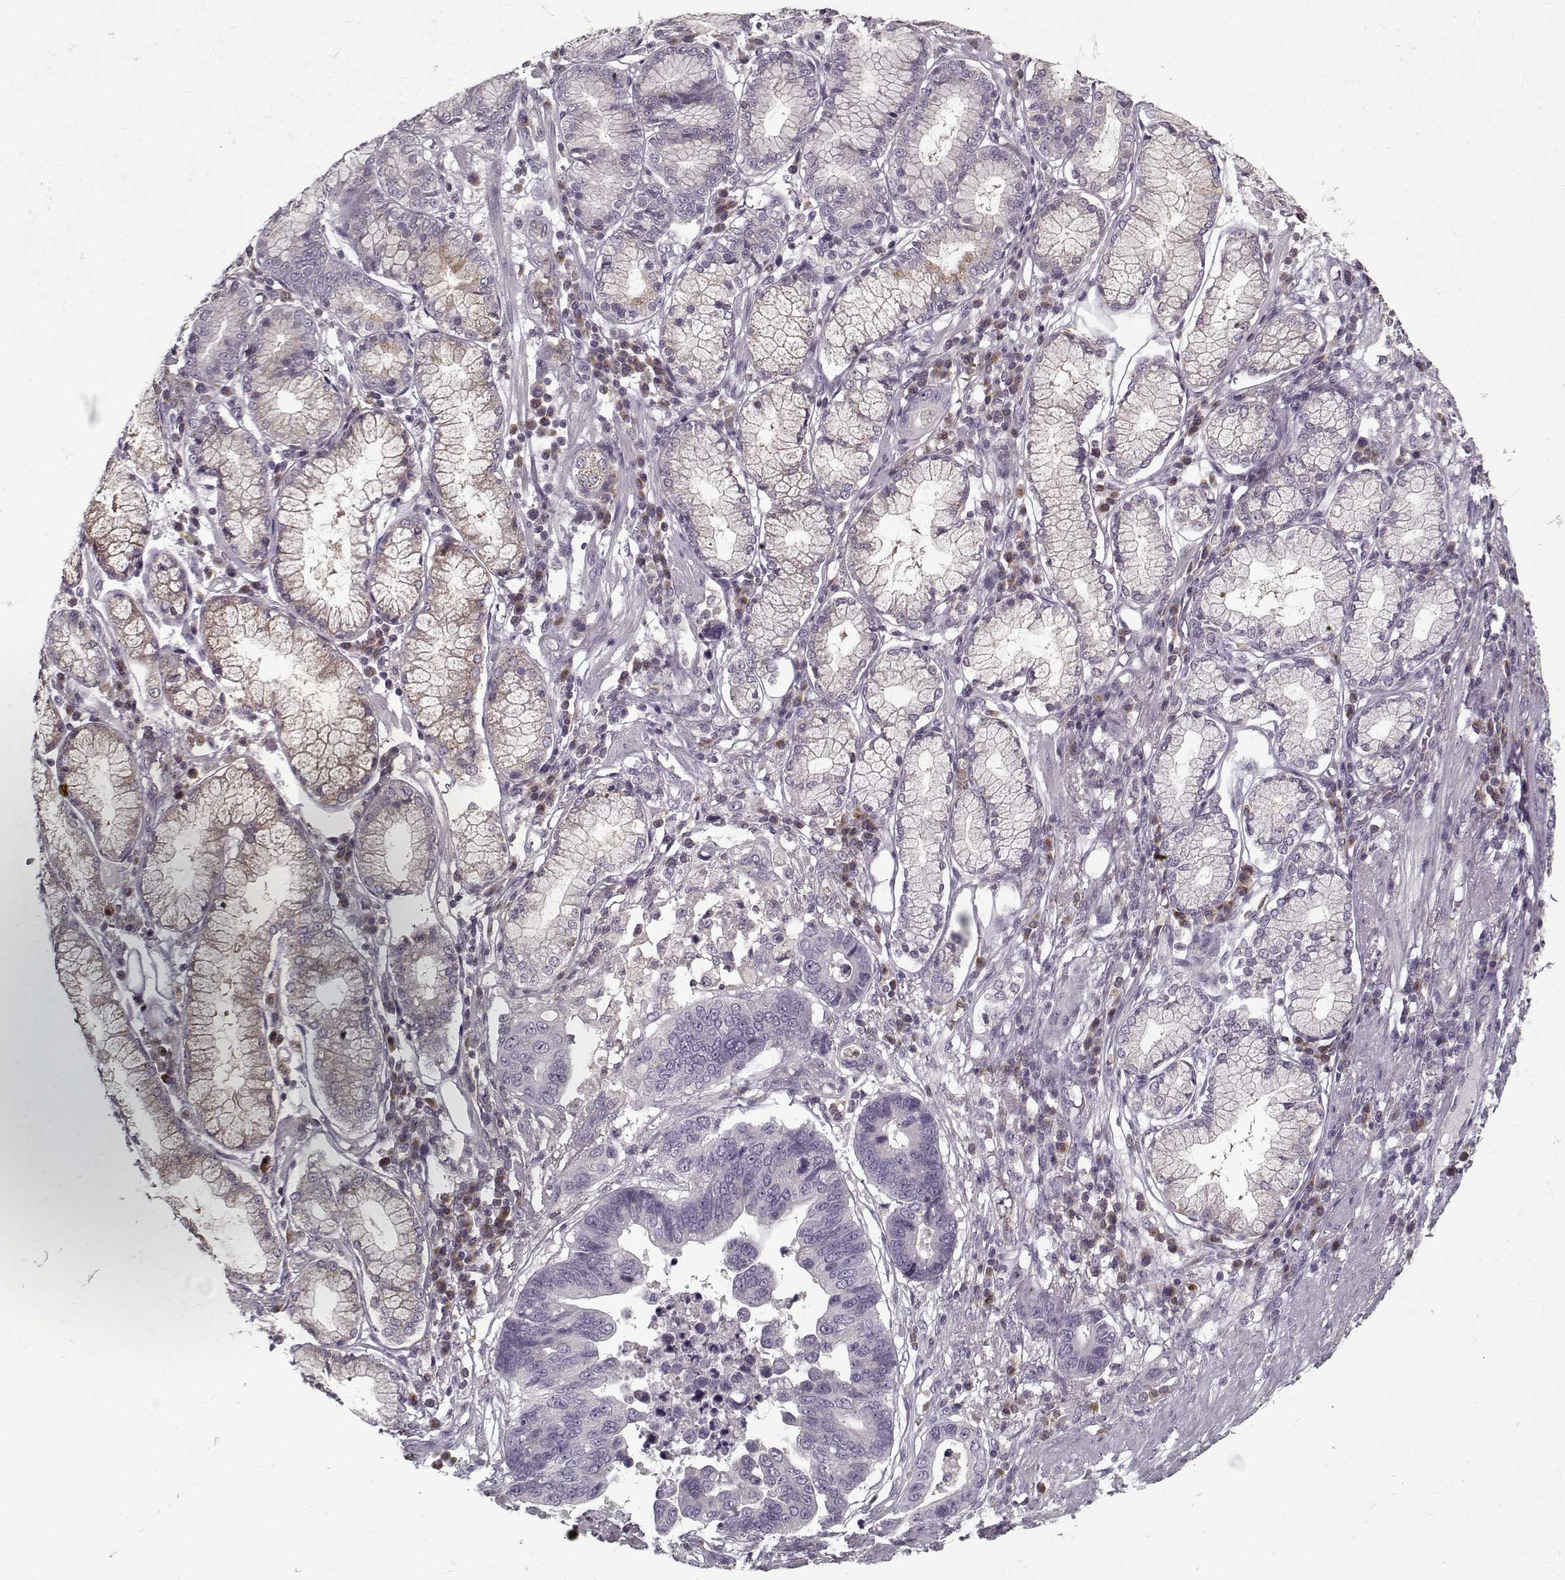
{"staining": {"intensity": "negative", "quantity": "none", "location": "none"}, "tissue": "stomach cancer", "cell_type": "Tumor cells", "image_type": "cancer", "snomed": [{"axis": "morphology", "description": "Adenocarcinoma, NOS"}, {"axis": "topography", "description": "Stomach"}], "caption": "Immunohistochemistry of human adenocarcinoma (stomach) demonstrates no expression in tumor cells.", "gene": "UNC13D", "patient": {"sex": "male", "age": 84}}